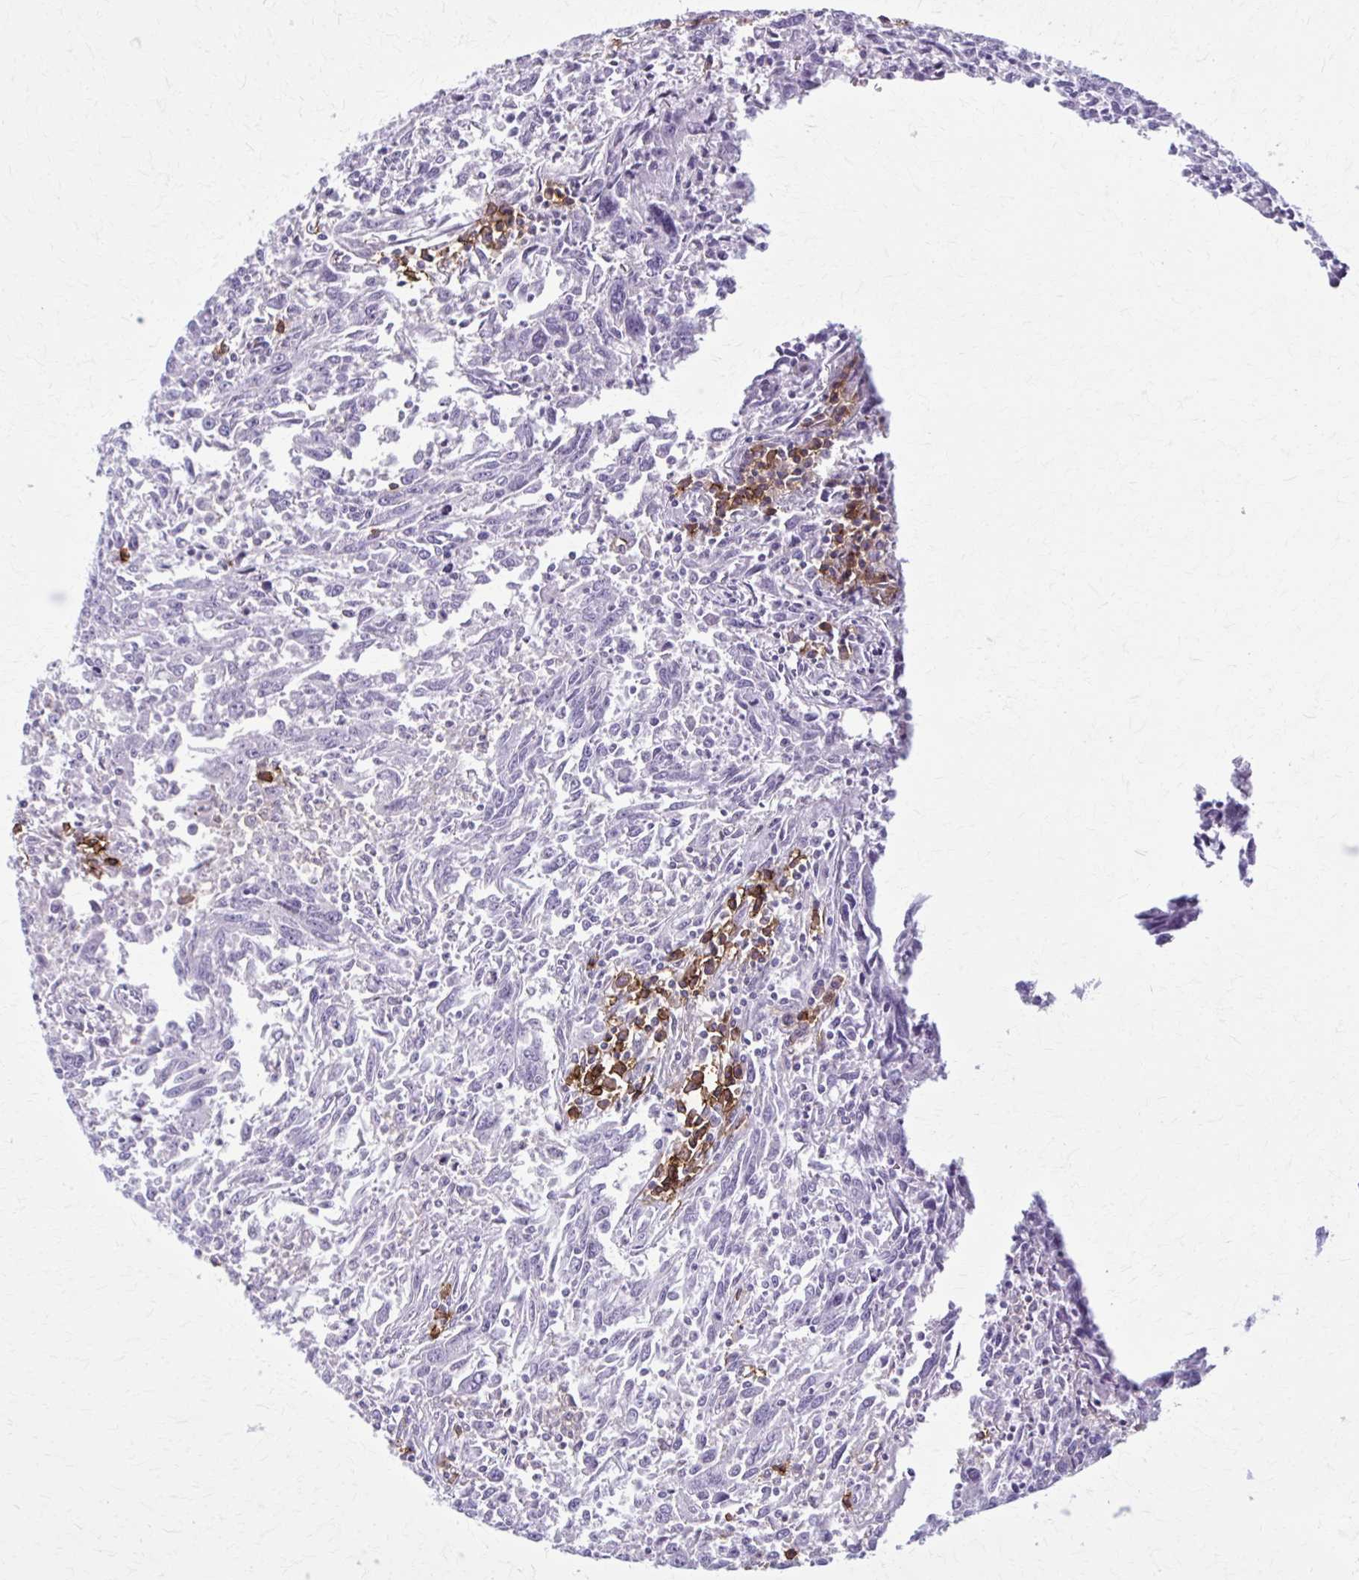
{"staining": {"intensity": "negative", "quantity": "none", "location": "none"}, "tissue": "breast cancer", "cell_type": "Tumor cells", "image_type": "cancer", "snomed": [{"axis": "morphology", "description": "Duct carcinoma"}, {"axis": "topography", "description": "Breast"}], "caption": "High power microscopy histopathology image of an immunohistochemistry micrograph of invasive ductal carcinoma (breast), revealing no significant staining in tumor cells. (DAB IHC, high magnification).", "gene": "CD38", "patient": {"sex": "female", "age": 50}}